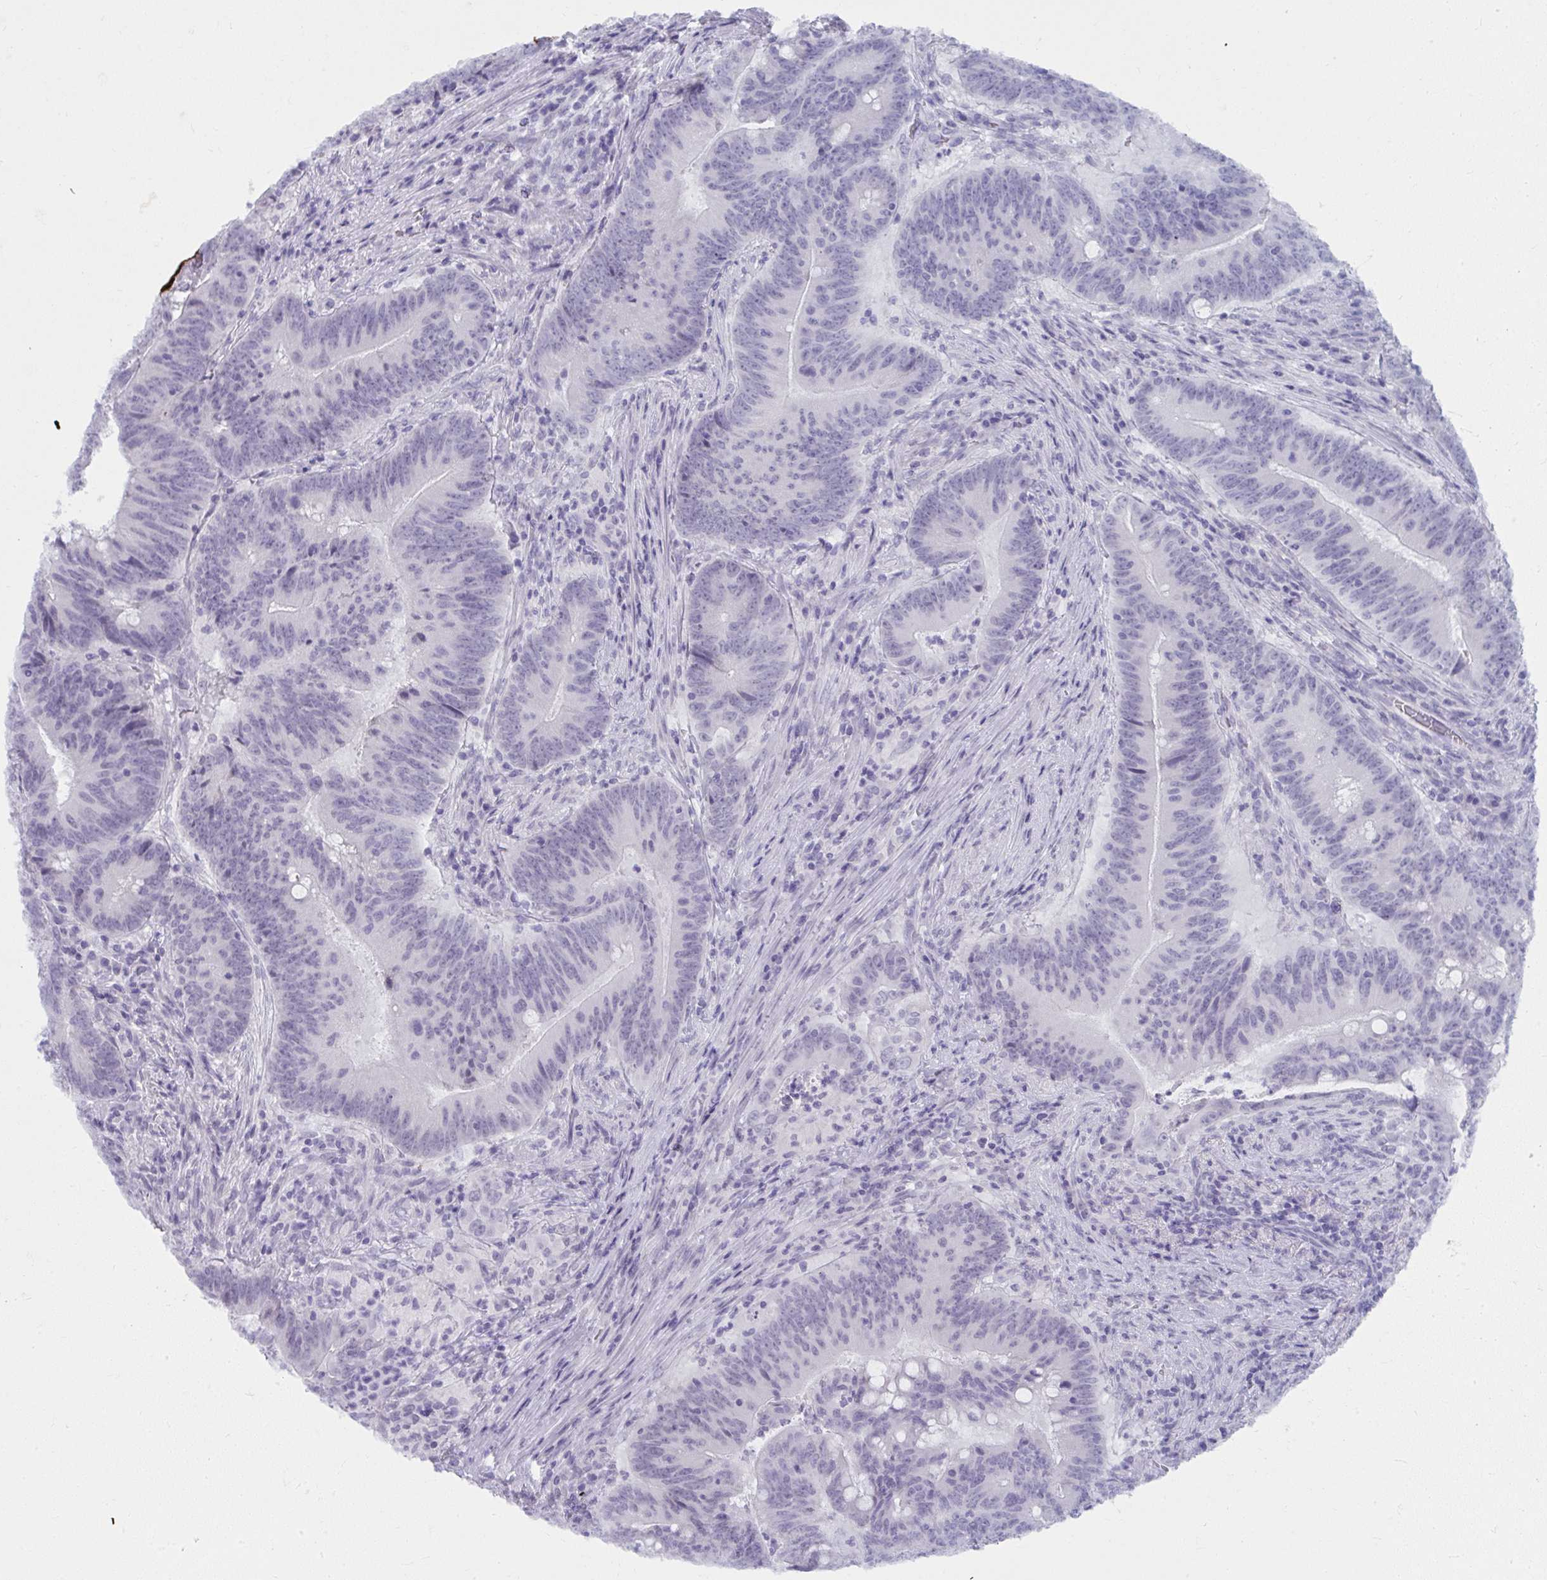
{"staining": {"intensity": "negative", "quantity": "none", "location": "none"}, "tissue": "colorectal cancer", "cell_type": "Tumor cells", "image_type": "cancer", "snomed": [{"axis": "morphology", "description": "Adenocarcinoma, NOS"}, {"axis": "topography", "description": "Colon"}], "caption": "Human colorectal cancer (adenocarcinoma) stained for a protein using immunohistochemistry exhibits no expression in tumor cells.", "gene": "UGT3A2", "patient": {"sex": "female", "age": 87}}